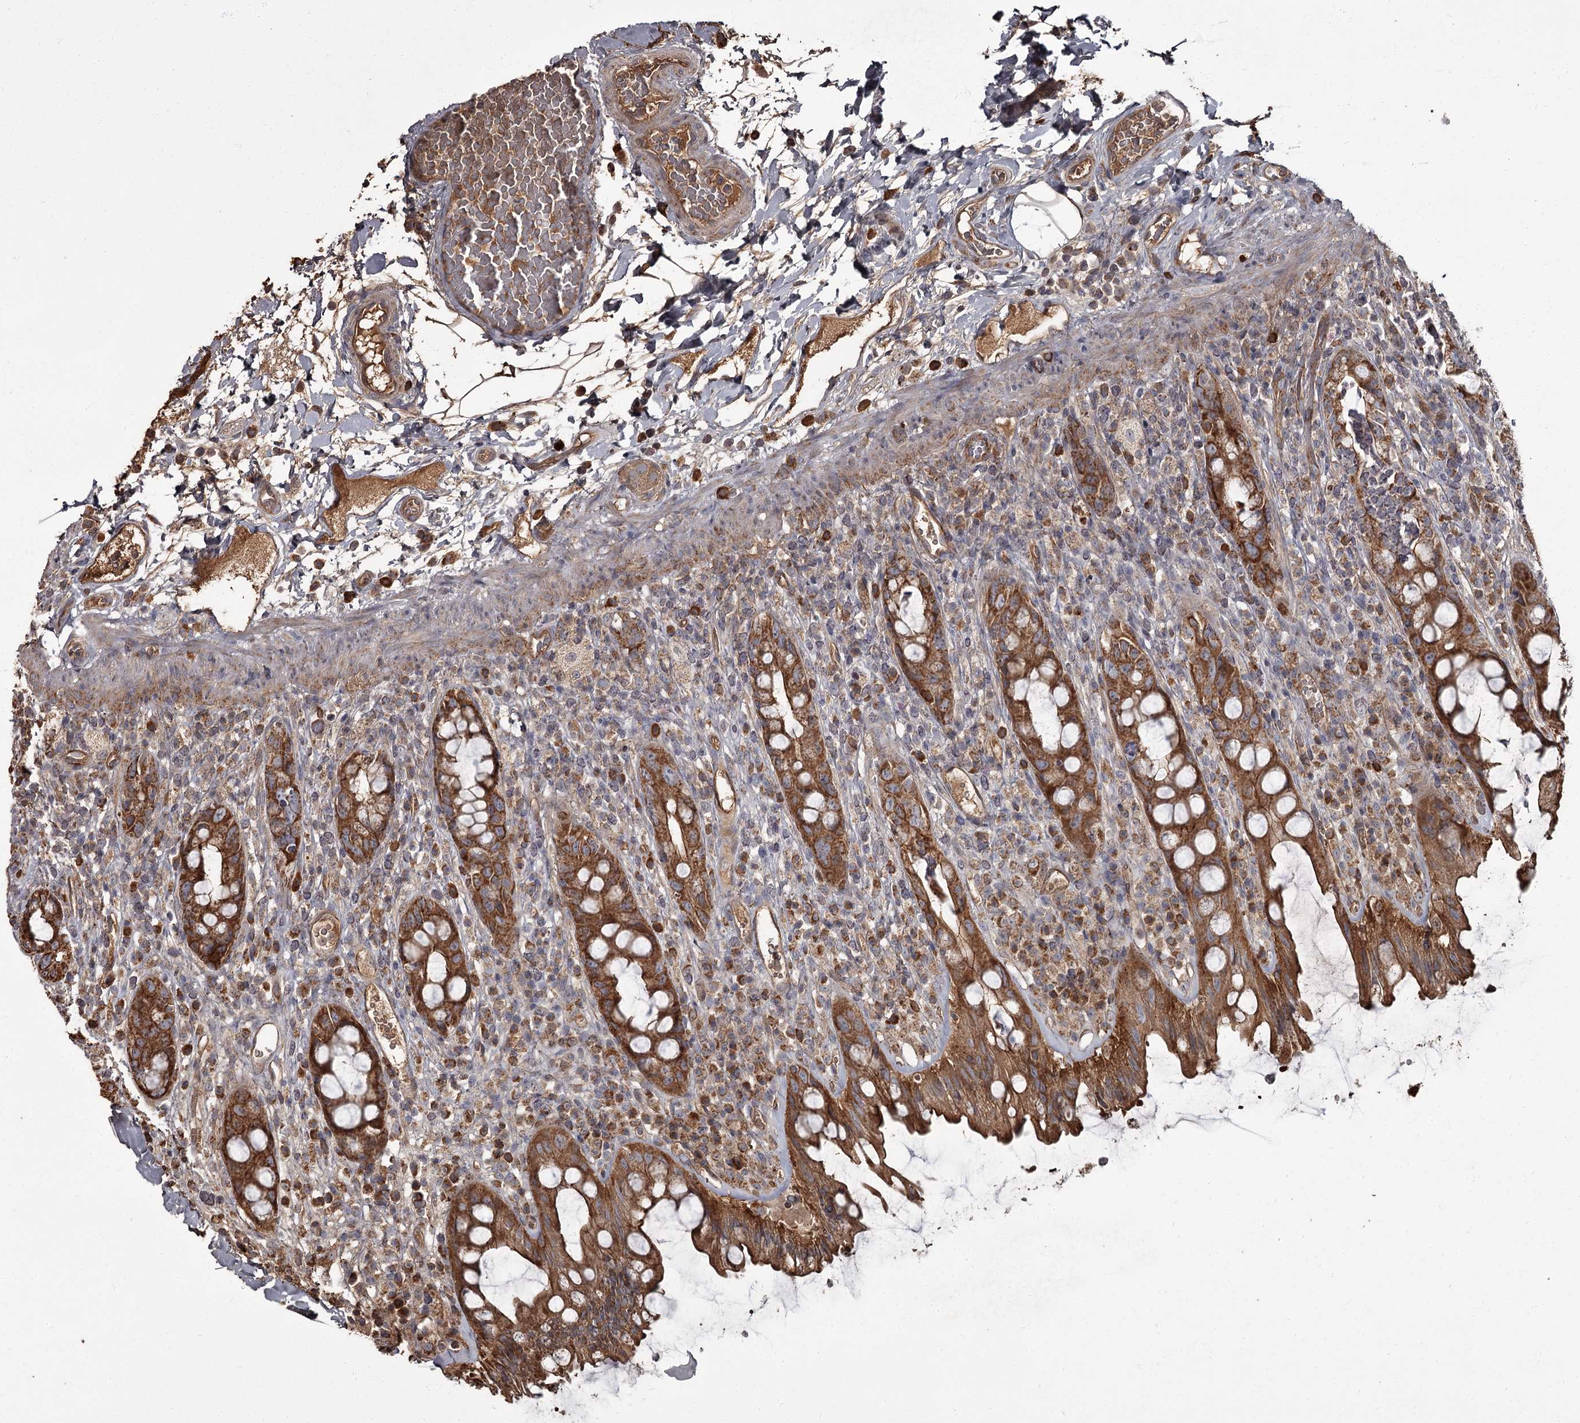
{"staining": {"intensity": "strong", "quantity": ">75%", "location": "cytoplasmic/membranous"}, "tissue": "rectum", "cell_type": "Glandular cells", "image_type": "normal", "snomed": [{"axis": "morphology", "description": "Normal tissue, NOS"}, {"axis": "topography", "description": "Rectum"}], "caption": "This image displays immunohistochemistry (IHC) staining of normal human rectum, with high strong cytoplasmic/membranous staining in about >75% of glandular cells.", "gene": "THAP9", "patient": {"sex": "female", "age": 57}}